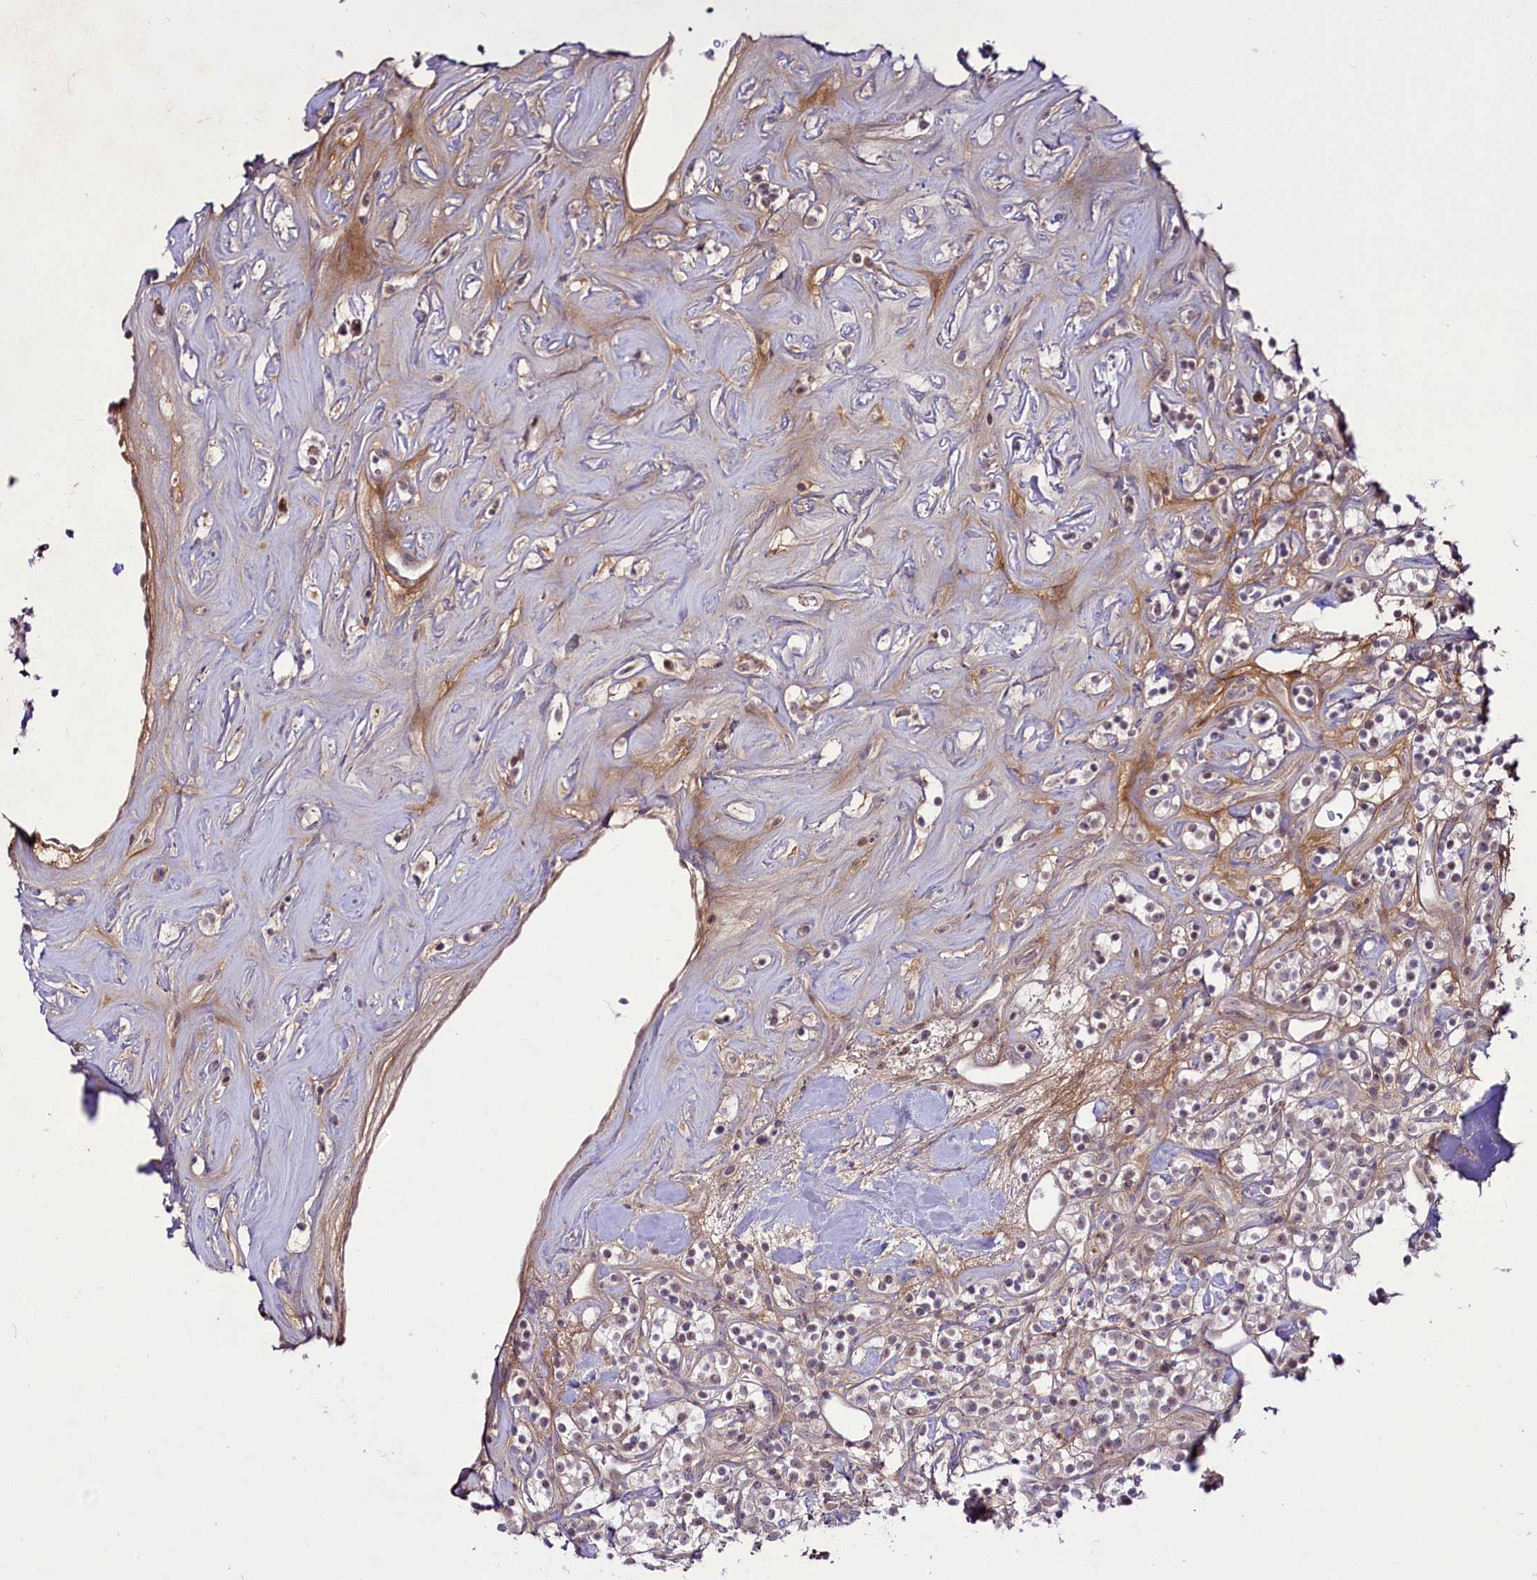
{"staining": {"intensity": "negative", "quantity": "none", "location": "none"}, "tissue": "renal cancer", "cell_type": "Tumor cells", "image_type": "cancer", "snomed": [{"axis": "morphology", "description": "Adenocarcinoma, NOS"}, {"axis": "topography", "description": "Kidney"}], "caption": "Protein analysis of renal adenocarcinoma reveals no significant positivity in tumor cells.", "gene": "RSBN1", "patient": {"sex": "male", "age": 77}}